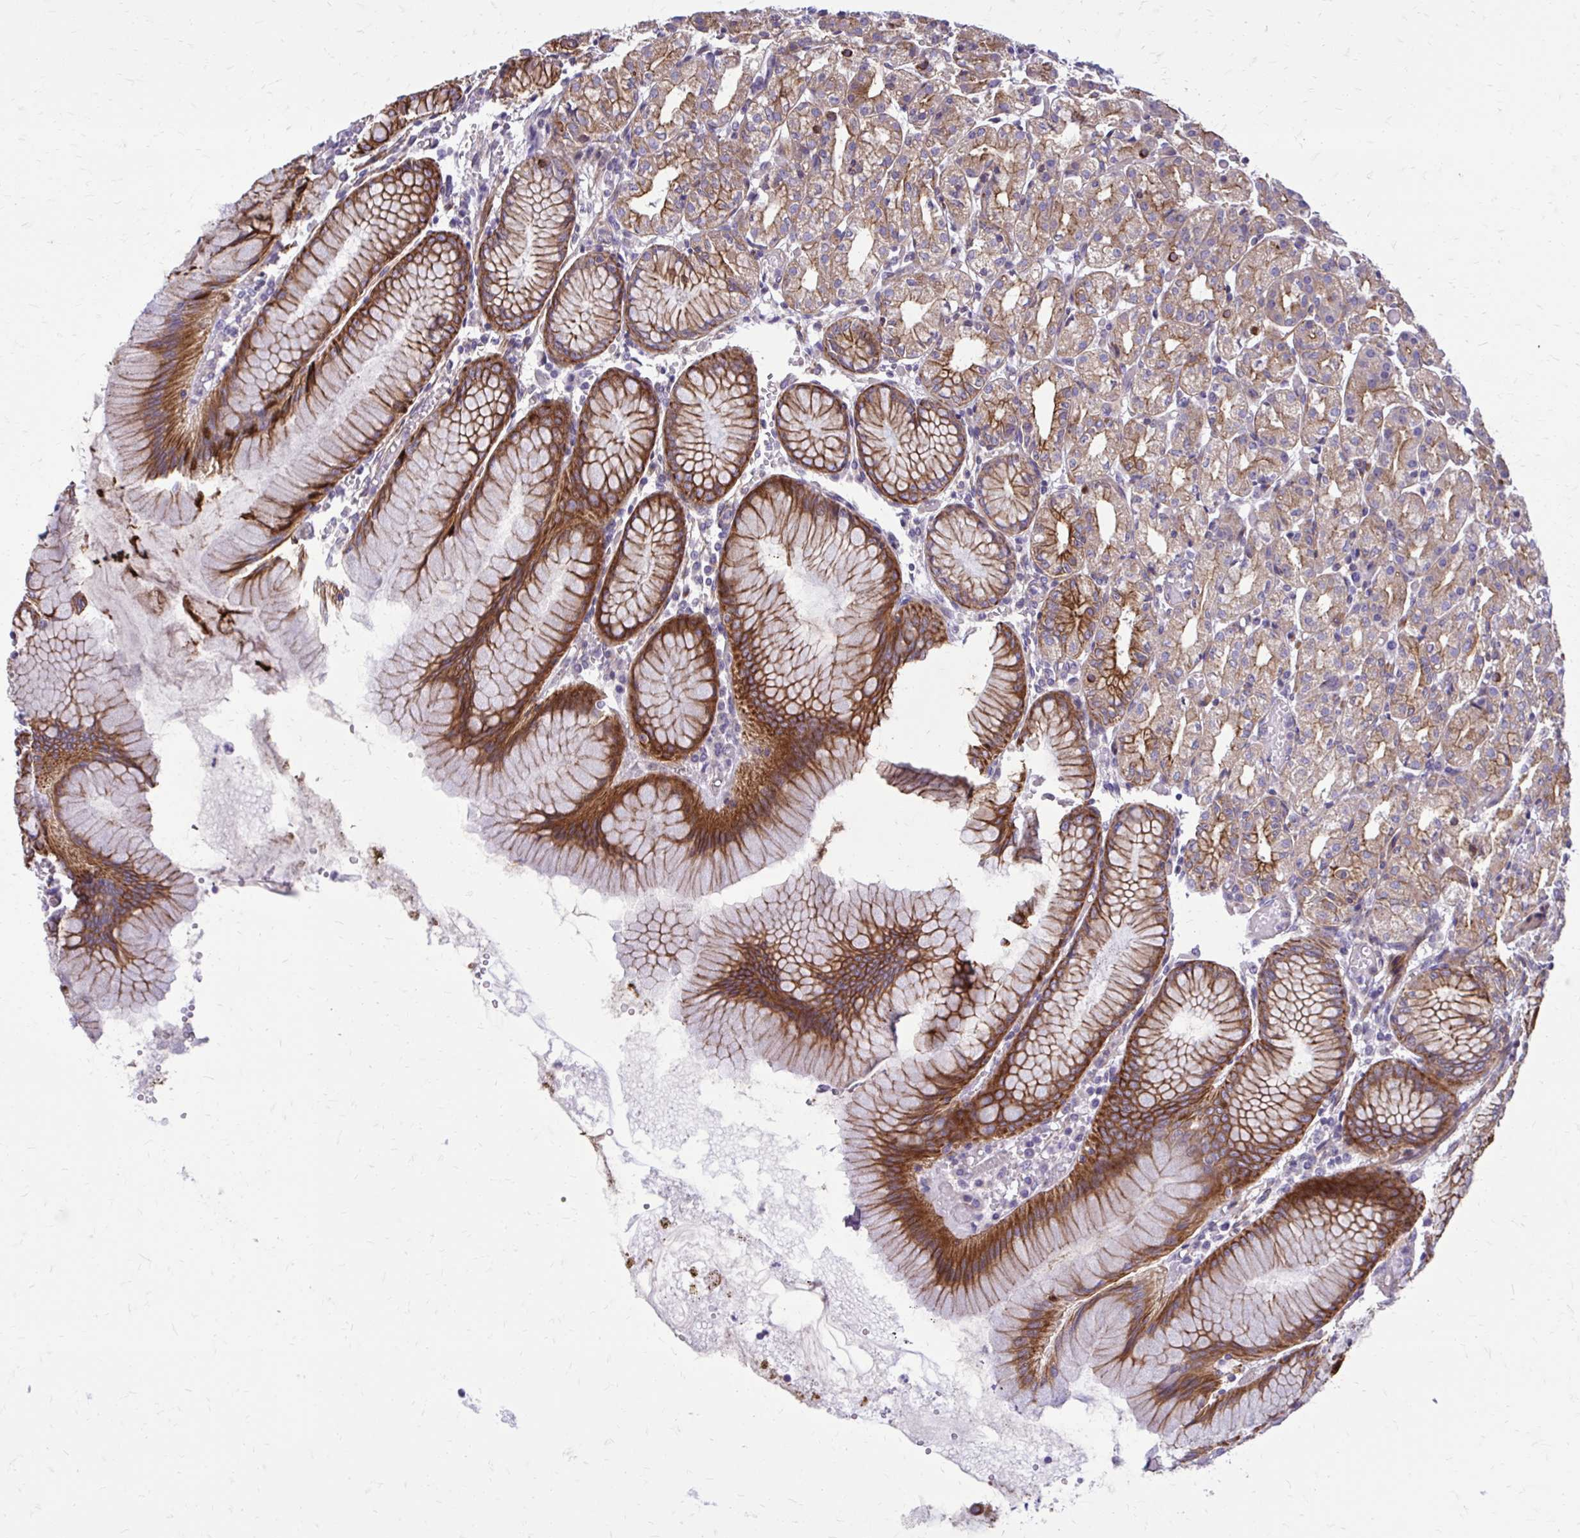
{"staining": {"intensity": "strong", "quantity": "25%-75%", "location": "cytoplasmic/membranous"}, "tissue": "stomach", "cell_type": "Glandular cells", "image_type": "normal", "snomed": [{"axis": "morphology", "description": "Normal tissue, NOS"}, {"axis": "topography", "description": "Stomach"}], "caption": "The histopathology image displays staining of benign stomach, revealing strong cytoplasmic/membranous protein staining (brown color) within glandular cells. Using DAB (brown) and hematoxylin (blue) stains, captured at high magnification using brightfield microscopy.", "gene": "FAP", "patient": {"sex": "female", "age": 57}}